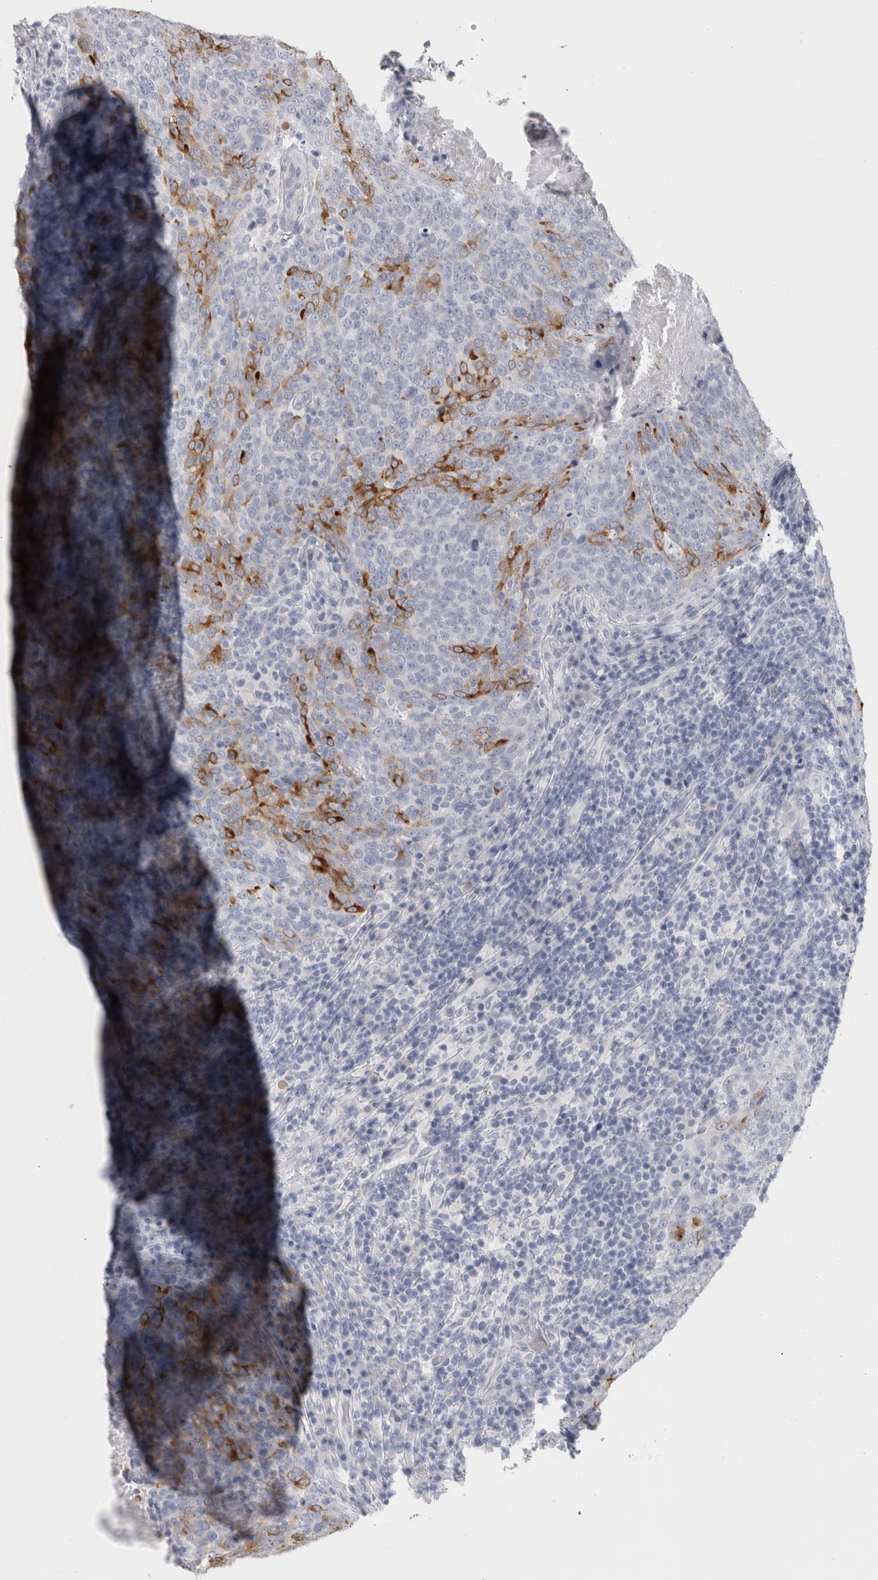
{"staining": {"intensity": "moderate", "quantity": "<25%", "location": "cytoplasmic/membranous"}, "tissue": "head and neck cancer", "cell_type": "Tumor cells", "image_type": "cancer", "snomed": [{"axis": "morphology", "description": "Squamous cell carcinoma, NOS"}, {"axis": "morphology", "description": "Squamous cell carcinoma, metastatic, NOS"}, {"axis": "topography", "description": "Lymph node"}, {"axis": "topography", "description": "Head-Neck"}], "caption": "An image showing moderate cytoplasmic/membranous expression in approximately <25% of tumor cells in head and neck cancer, as visualized by brown immunohistochemical staining.", "gene": "MSMB", "patient": {"sex": "male", "age": 62}}